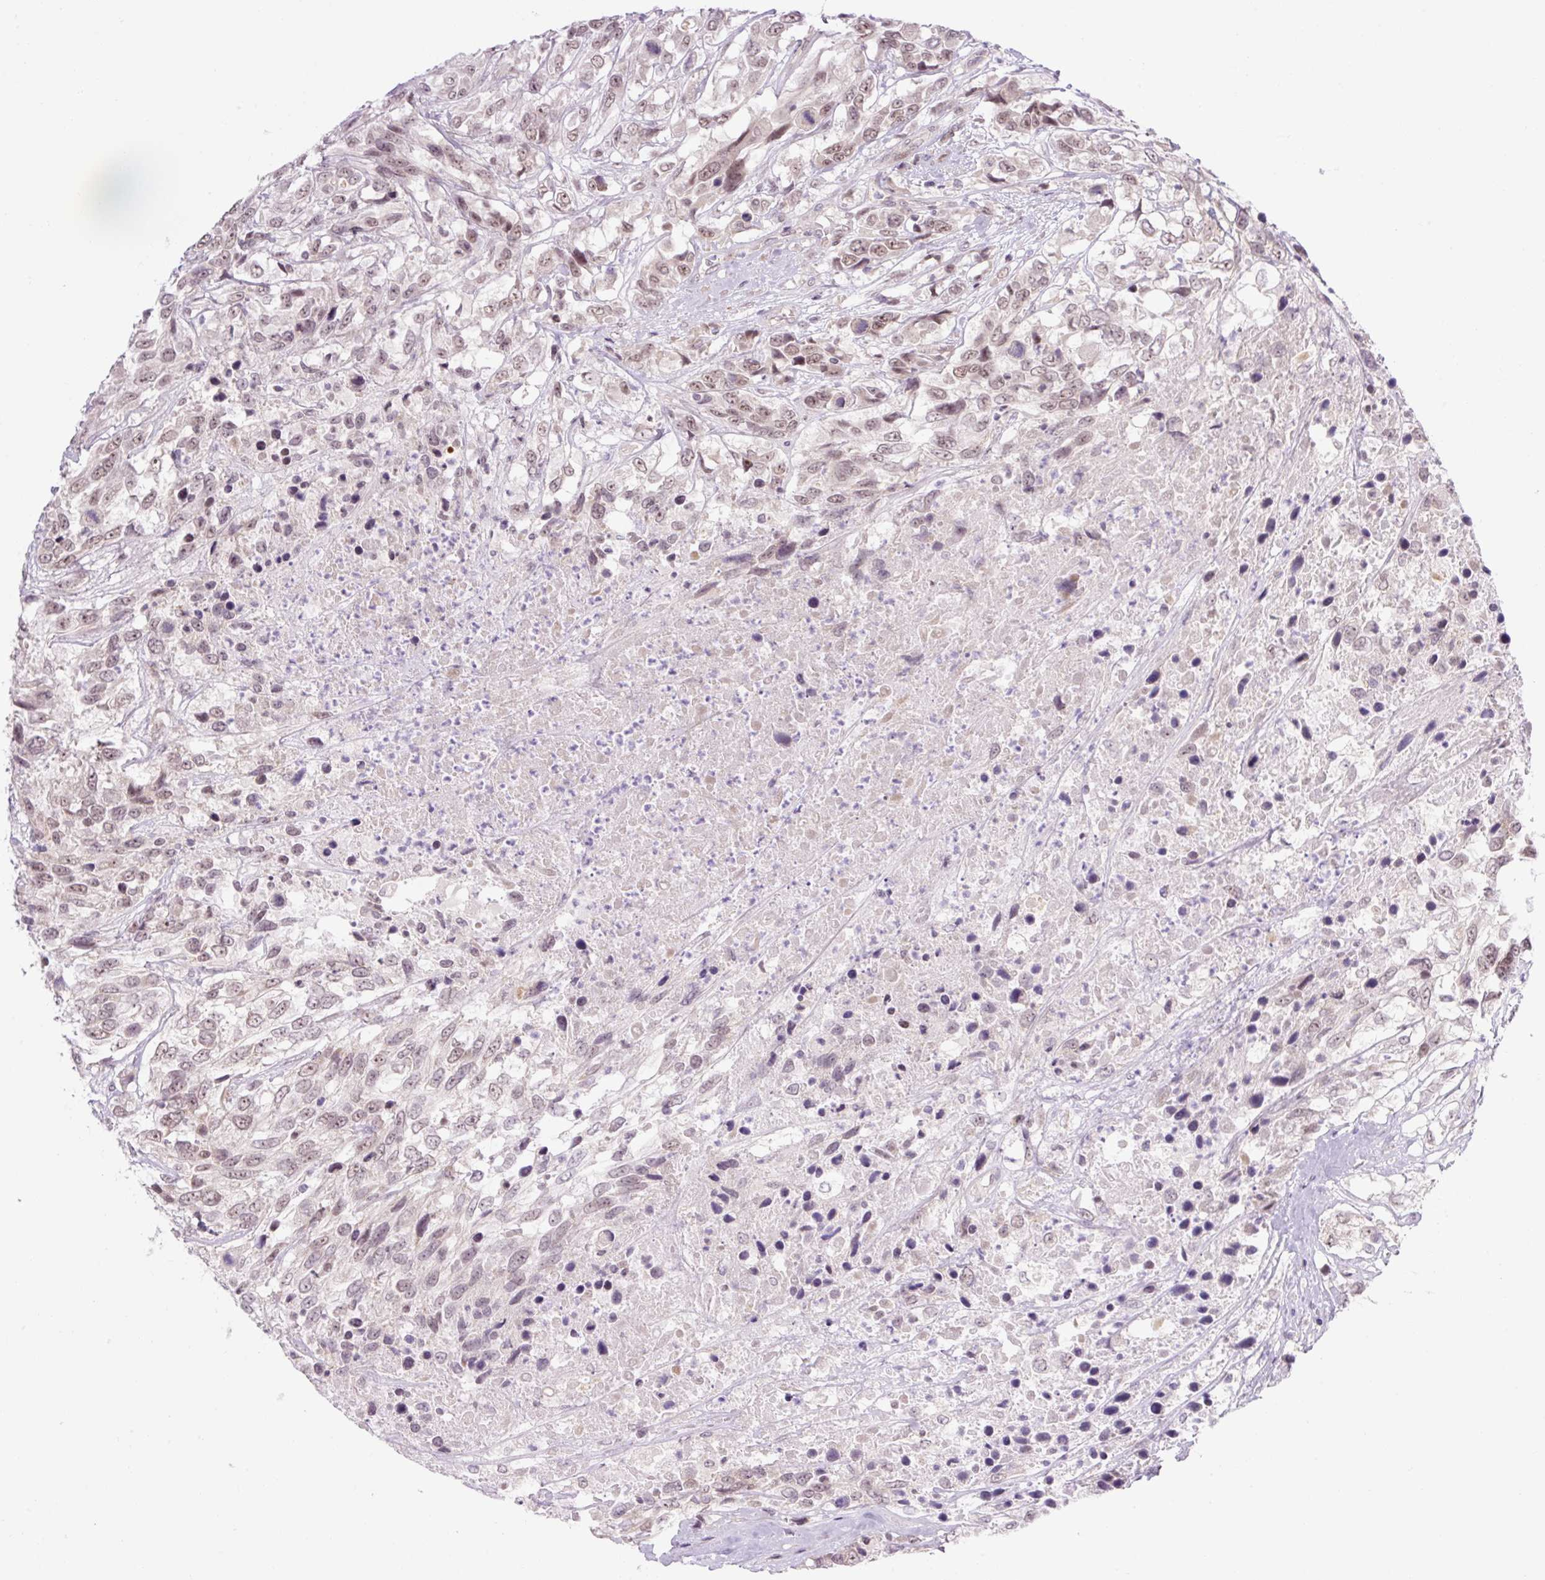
{"staining": {"intensity": "weak", "quantity": ">75%", "location": "nuclear"}, "tissue": "urothelial cancer", "cell_type": "Tumor cells", "image_type": "cancer", "snomed": [{"axis": "morphology", "description": "Urothelial carcinoma, High grade"}, {"axis": "topography", "description": "Urinary bladder"}], "caption": "Human high-grade urothelial carcinoma stained for a protein (brown) exhibits weak nuclear positive positivity in about >75% of tumor cells.", "gene": "ICE1", "patient": {"sex": "female", "age": 70}}